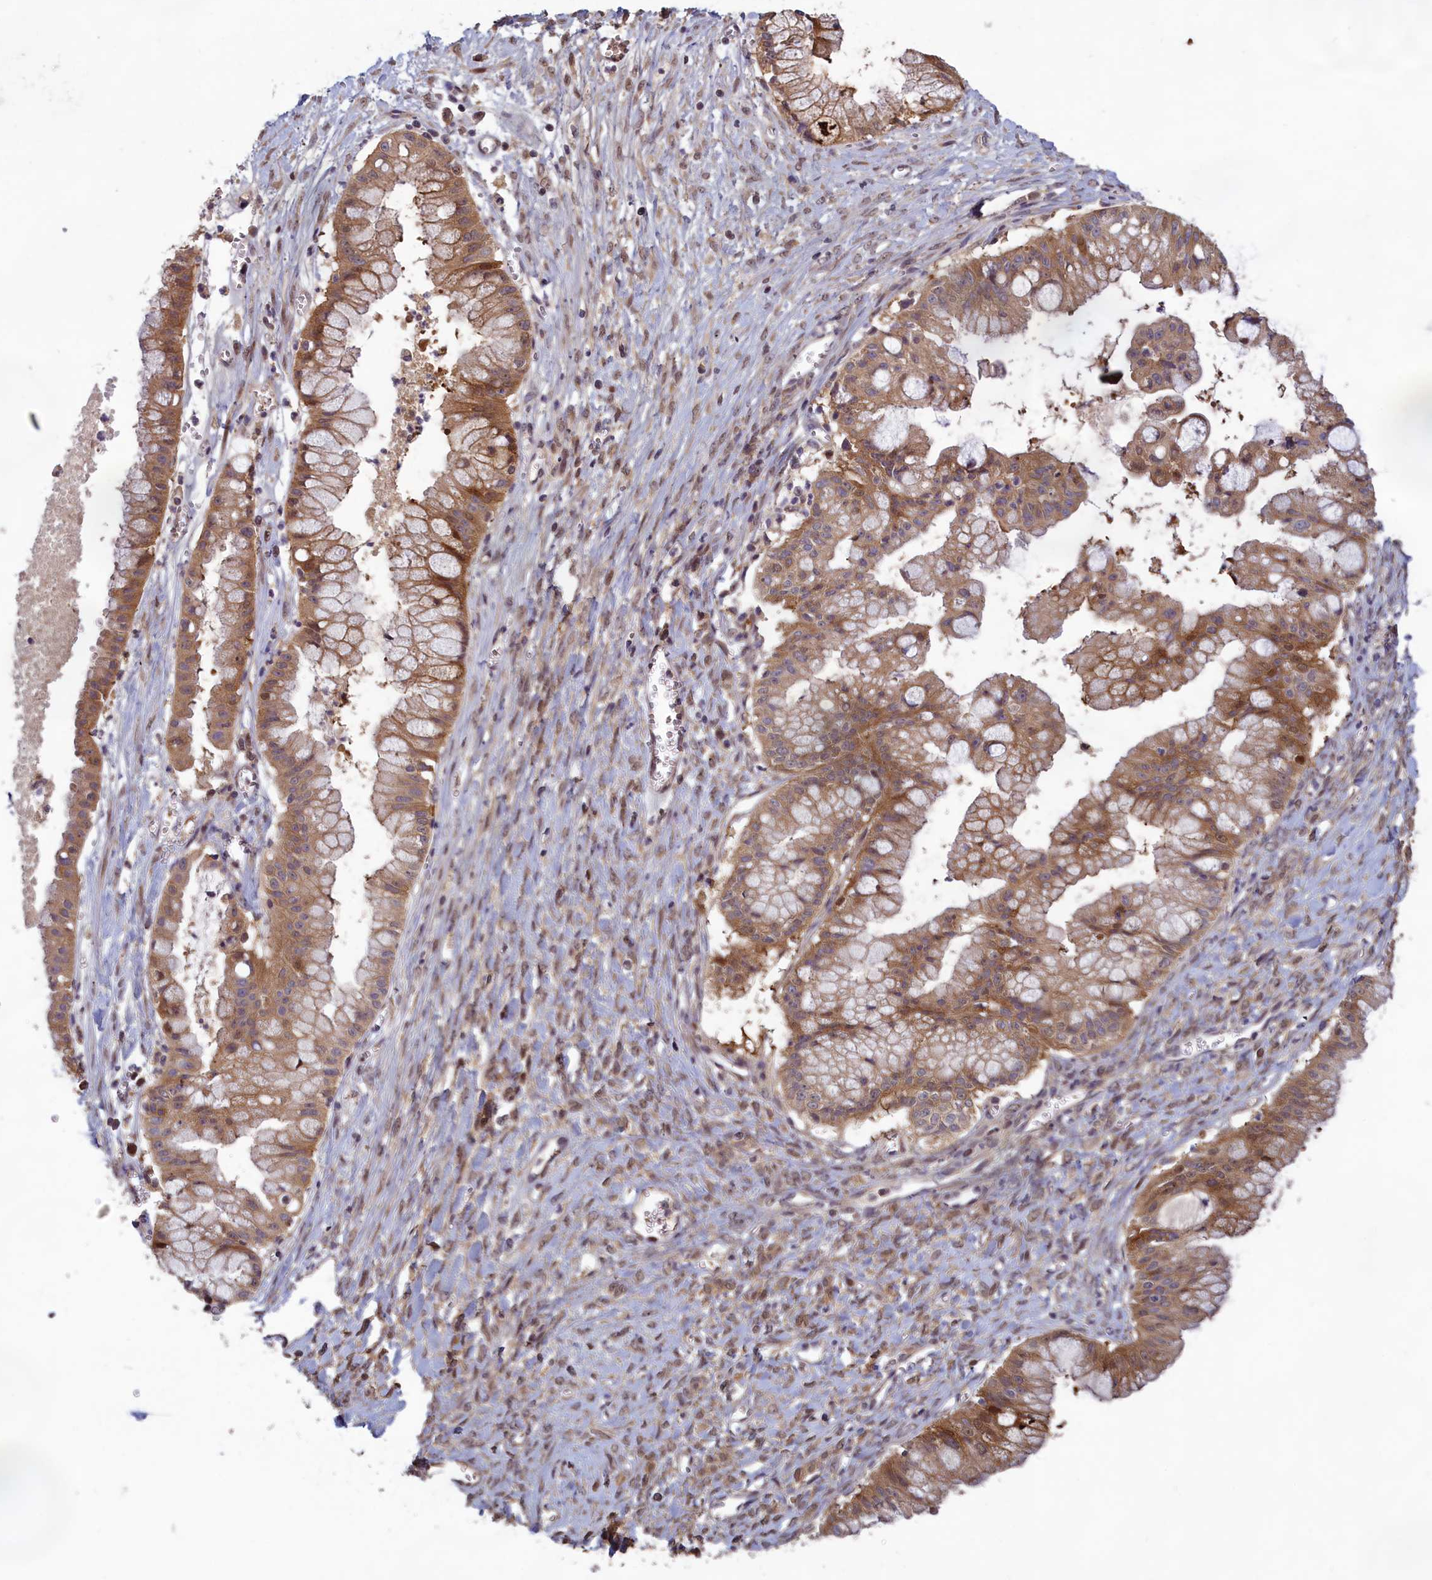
{"staining": {"intensity": "moderate", "quantity": ">75%", "location": "cytoplasmic/membranous"}, "tissue": "ovarian cancer", "cell_type": "Tumor cells", "image_type": "cancer", "snomed": [{"axis": "morphology", "description": "Cystadenocarcinoma, mucinous, NOS"}, {"axis": "topography", "description": "Ovary"}], "caption": "A brown stain labels moderate cytoplasmic/membranous positivity of a protein in ovarian mucinous cystadenocarcinoma tumor cells.", "gene": "CCDC15", "patient": {"sex": "female", "age": 70}}